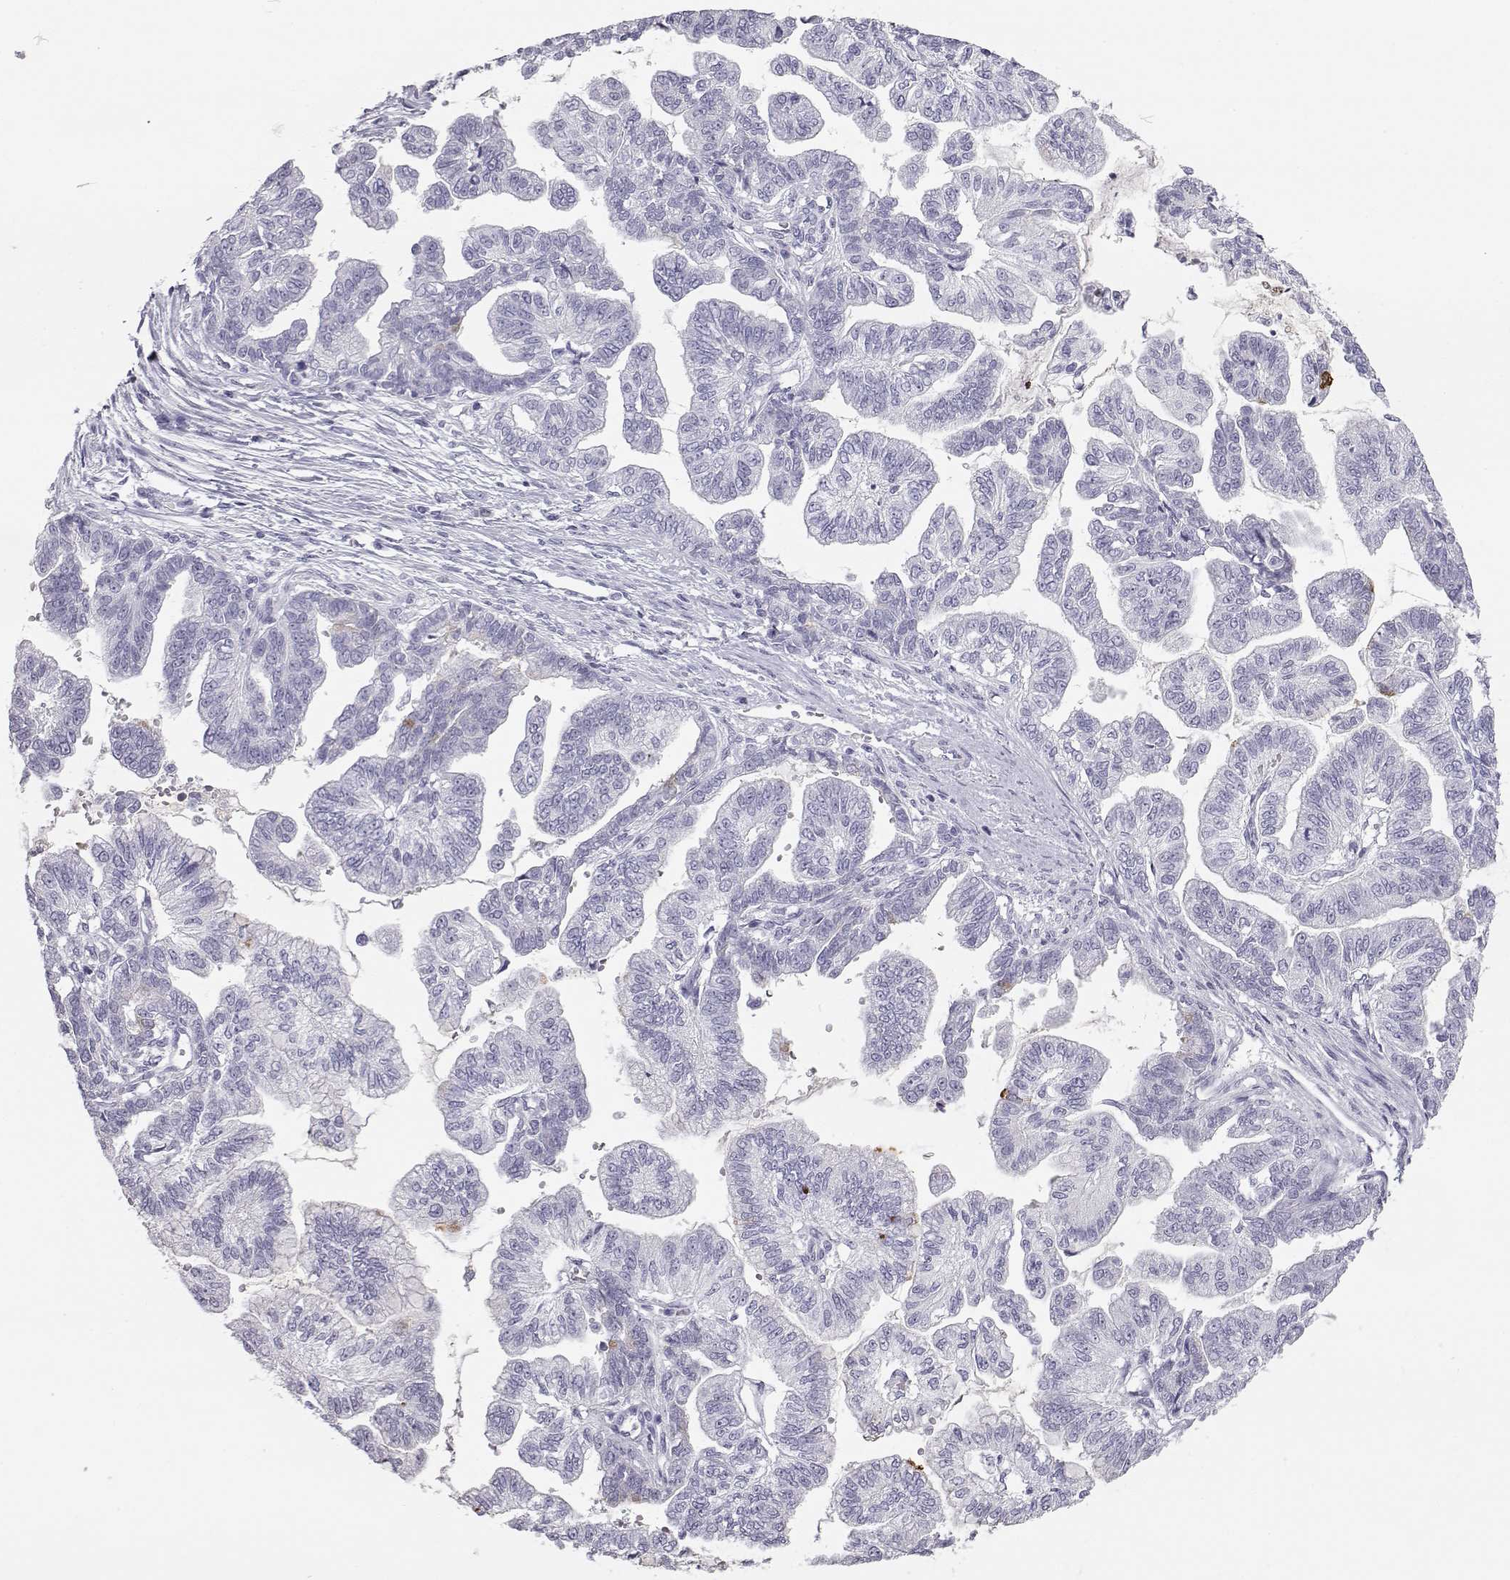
{"staining": {"intensity": "negative", "quantity": "none", "location": "none"}, "tissue": "stomach cancer", "cell_type": "Tumor cells", "image_type": "cancer", "snomed": [{"axis": "morphology", "description": "Adenocarcinoma, NOS"}, {"axis": "topography", "description": "Stomach"}], "caption": "Stomach cancer was stained to show a protein in brown. There is no significant positivity in tumor cells. (DAB (3,3'-diaminobenzidine) immunohistochemistry visualized using brightfield microscopy, high magnification).", "gene": "ITLN2", "patient": {"sex": "male", "age": 83}}